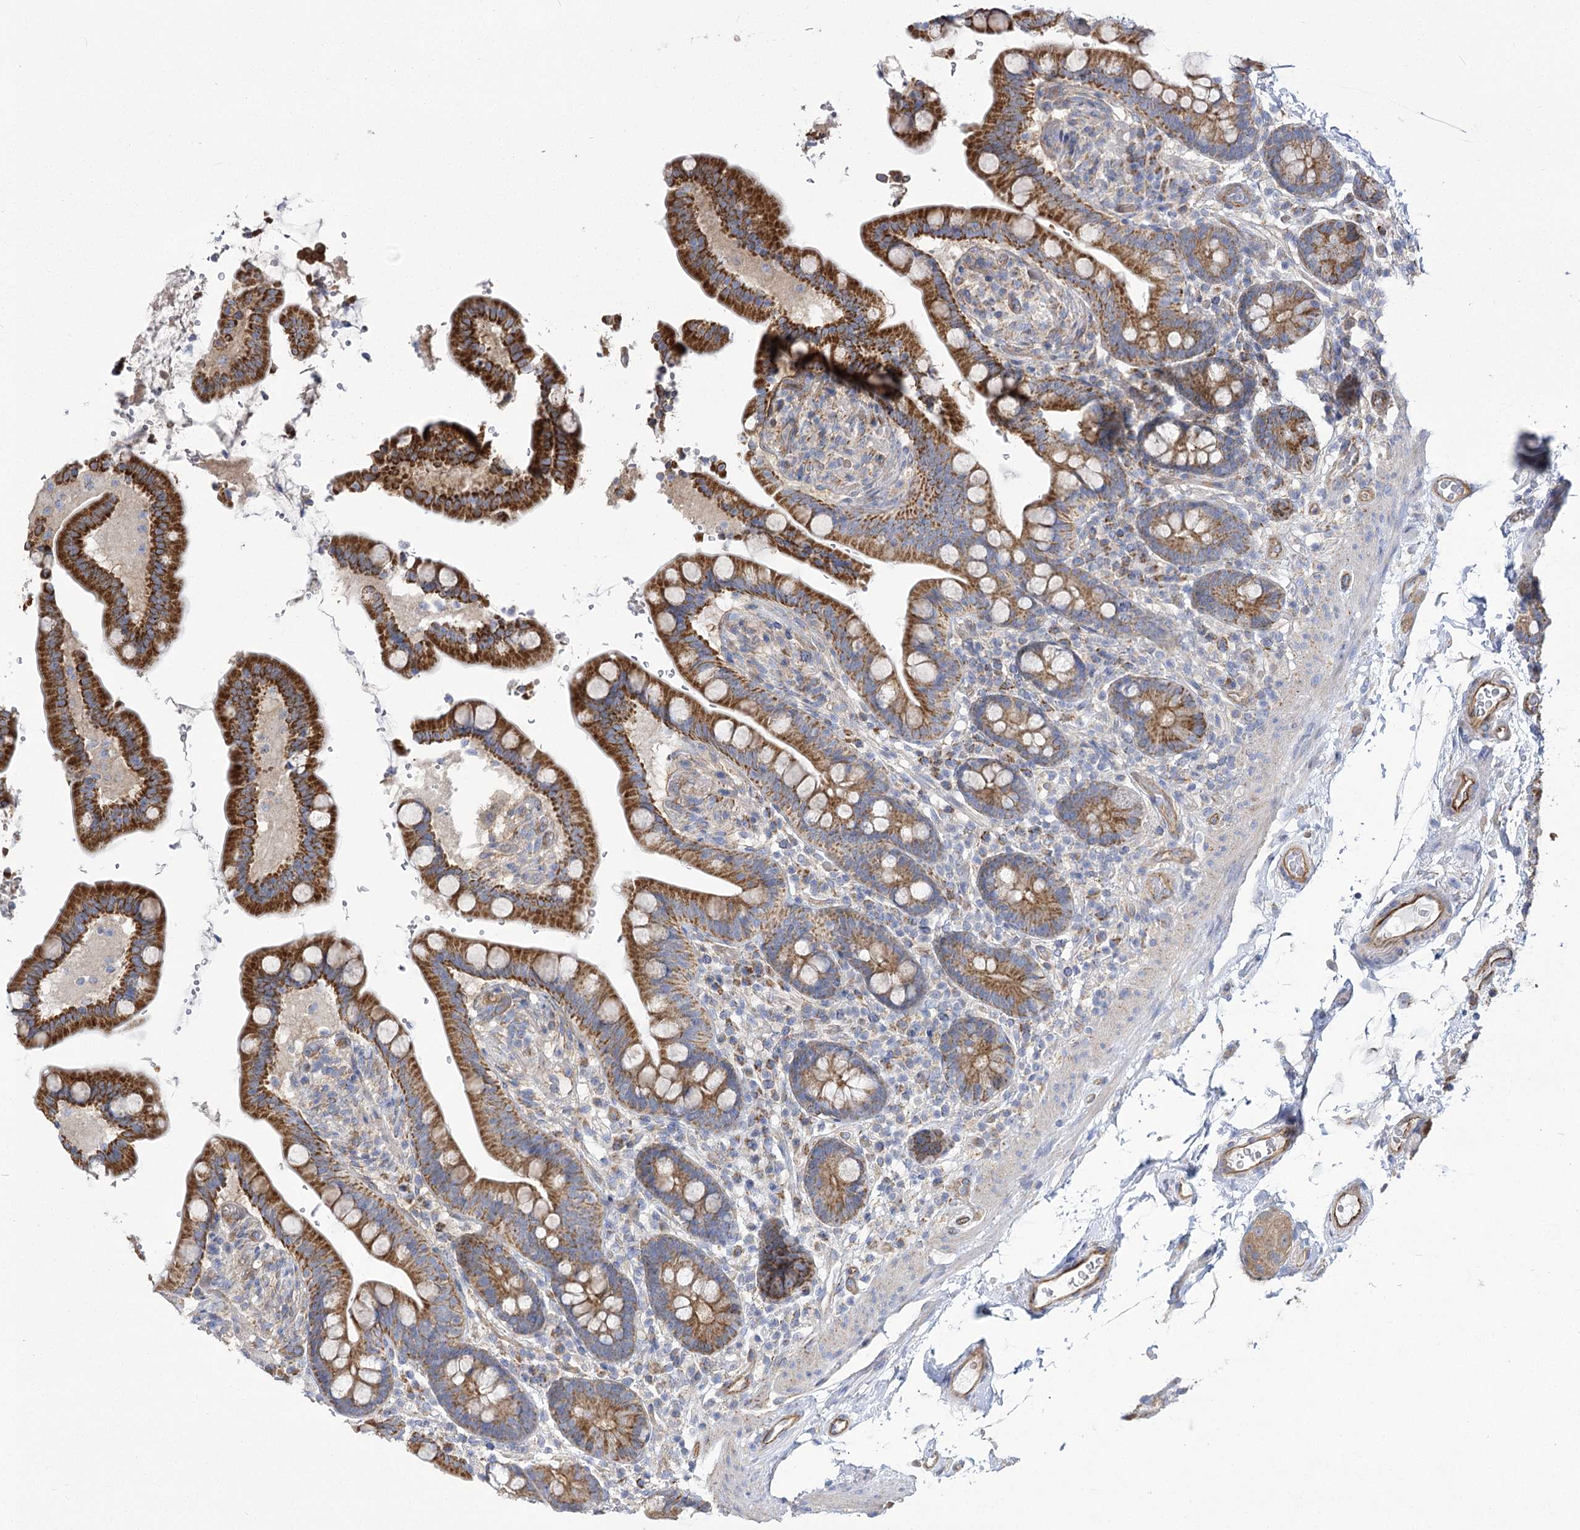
{"staining": {"intensity": "weak", "quantity": ">75%", "location": "cytoplasmic/membranous"}, "tissue": "colon", "cell_type": "Endothelial cells", "image_type": "normal", "snomed": [{"axis": "morphology", "description": "Normal tissue, NOS"}, {"axis": "topography", "description": "Smooth muscle"}, {"axis": "topography", "description": "Colon"}], "caption": "A photomicrograph showing weak cytoplasmic/membranous expression in approximately >75% of endothelial cells in unremarkable colon, as visualized by brown immunohistochemical staining.", "gene": "RMDN2", "patient": {"sex": "male", "age": 73}}